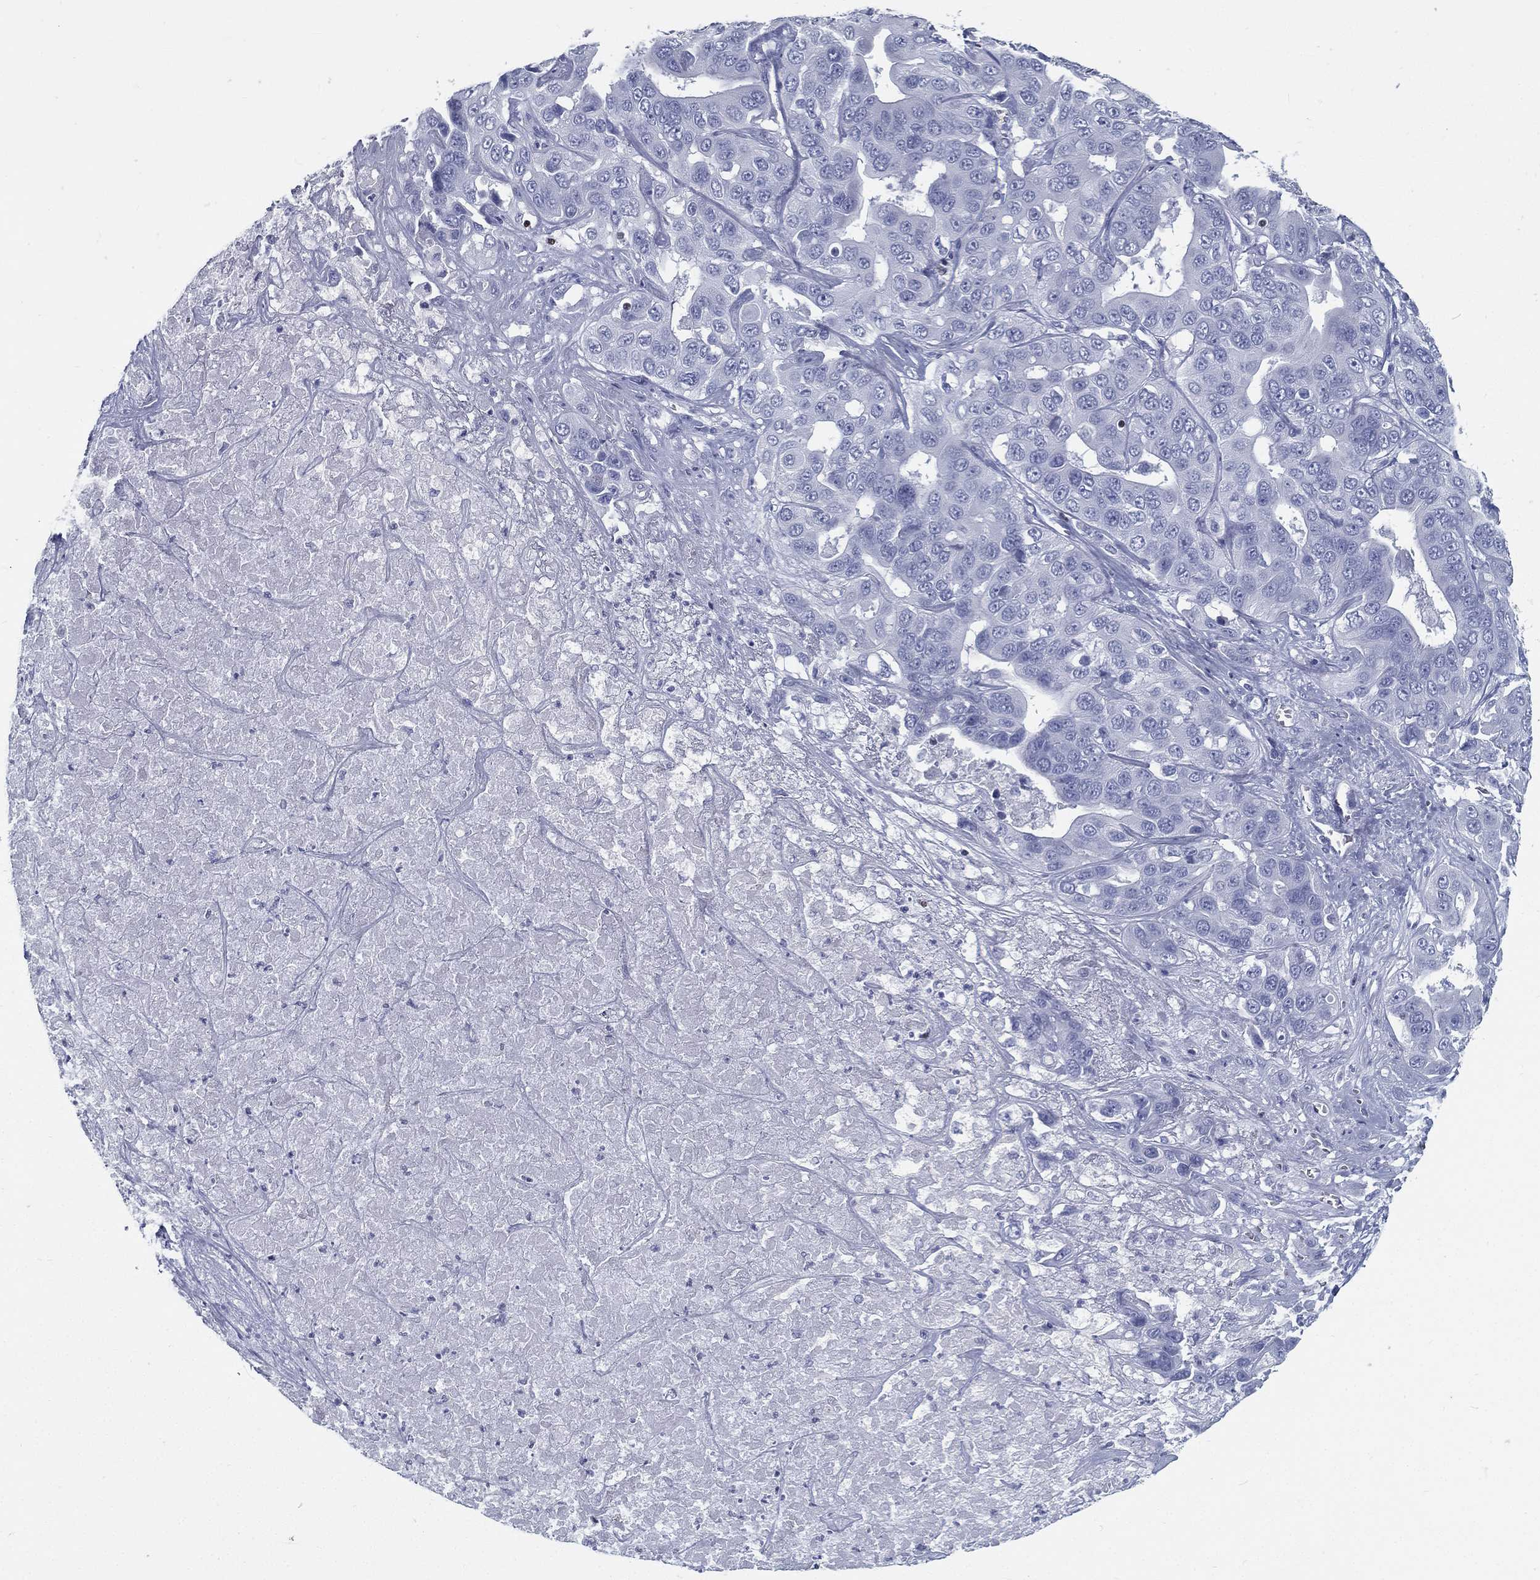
{"staining": {"intensity": "negative", "quantity": "none", "location": "none"}, "tissue": "liver cancer", "cell_type": "Tumor cells", "image_type": "cancer", "snomed": [{"axis": "morphology", "description": "Cholangiocarcinoma"}, {"axis": "topography", "description": "Liver"}], "caption": "High magnification brightfield microscopy of liver cancer (cholangiocarcinoma) stained with DAB (brown) and counterstained with hematoxylin (blue): tumor cells show no significant staining.", "gene": "PYHIN1", "patient": {"sex": "female", "age": 52}}